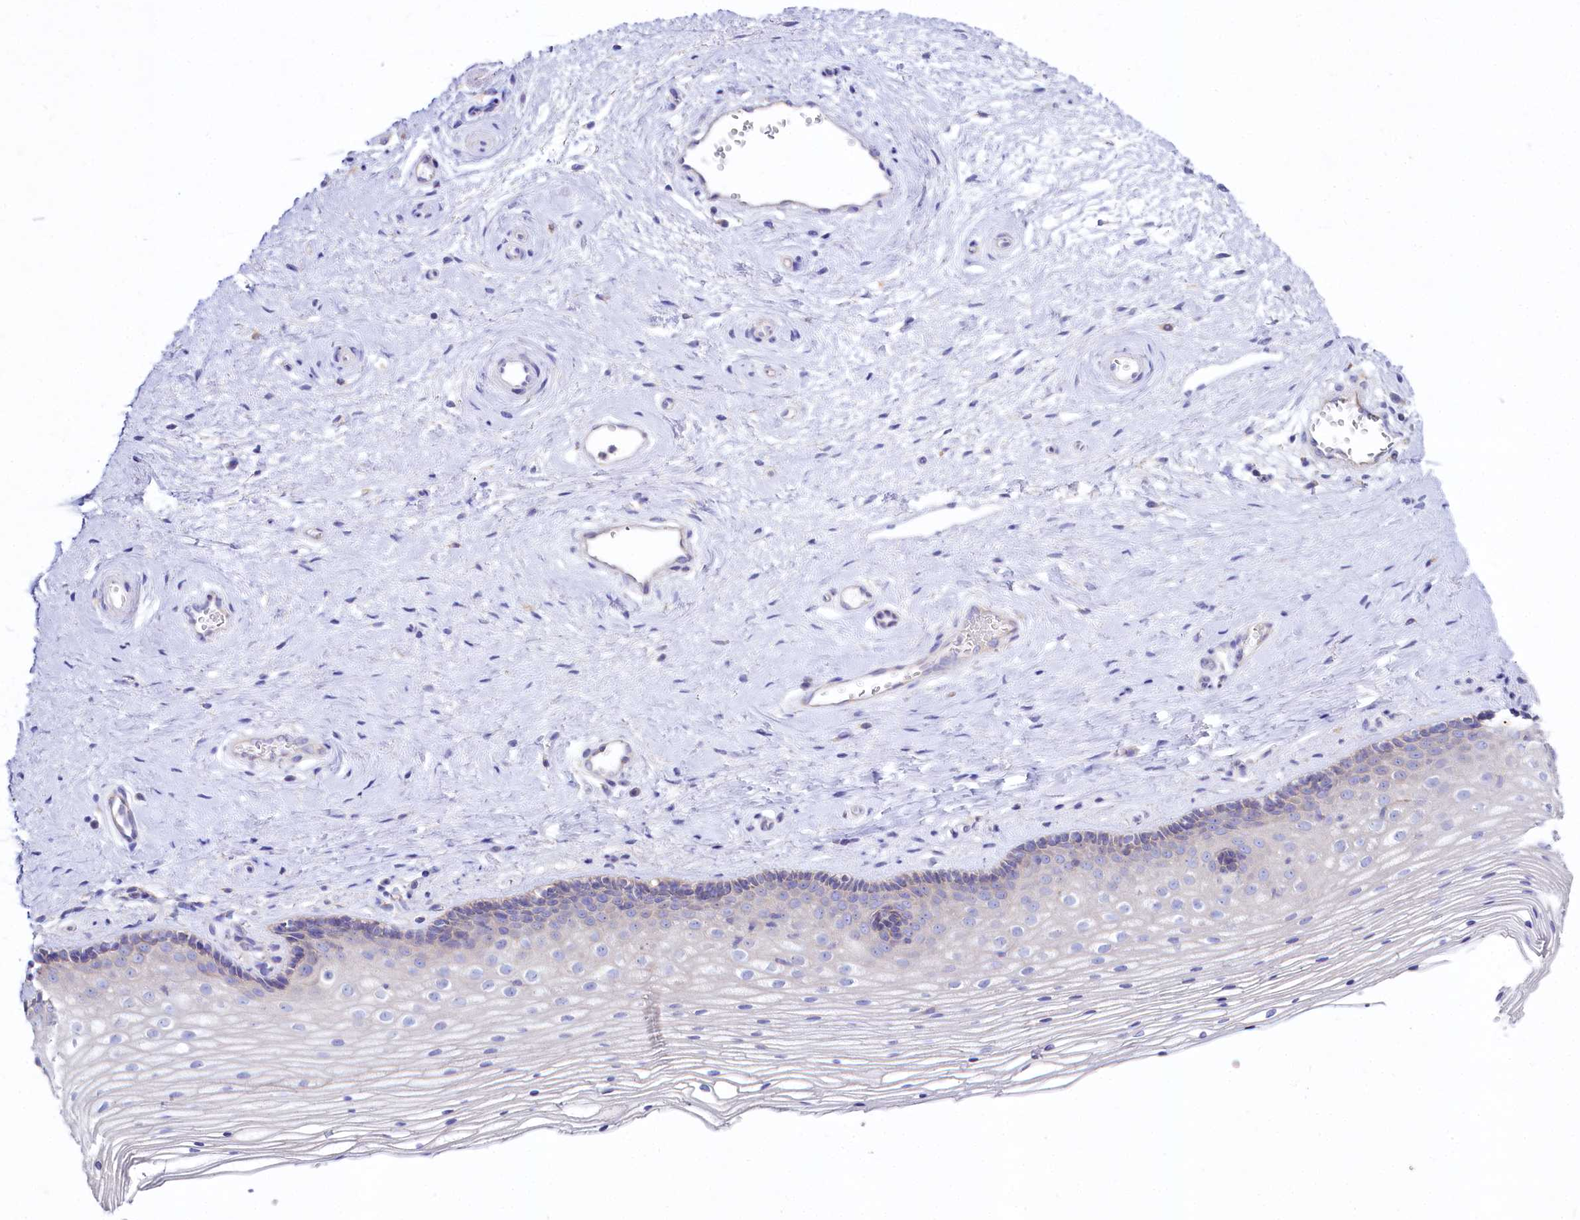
{"staining": {"intensity": "negative", "quantity": "none", "location": "none"}, "tissue": "vagina", "cell_type": "Squamous epithelial cells", "image_type": "normal", "snomed": [{"axis": "morphology", "description": "Normal tissue, NOS"}, {"axis": "topography", "description": "Vagina"}], "caption": "There is no significant positivity in squamous epithelial cells of vagina. The staining was performed using DAB to visualize the protein expression in brown, while the nuclei were stained in blue with hematoxylin (Magnification: 20x).", "gene": "VPS26B", "patient": {"sex": "female", "age": 46}}